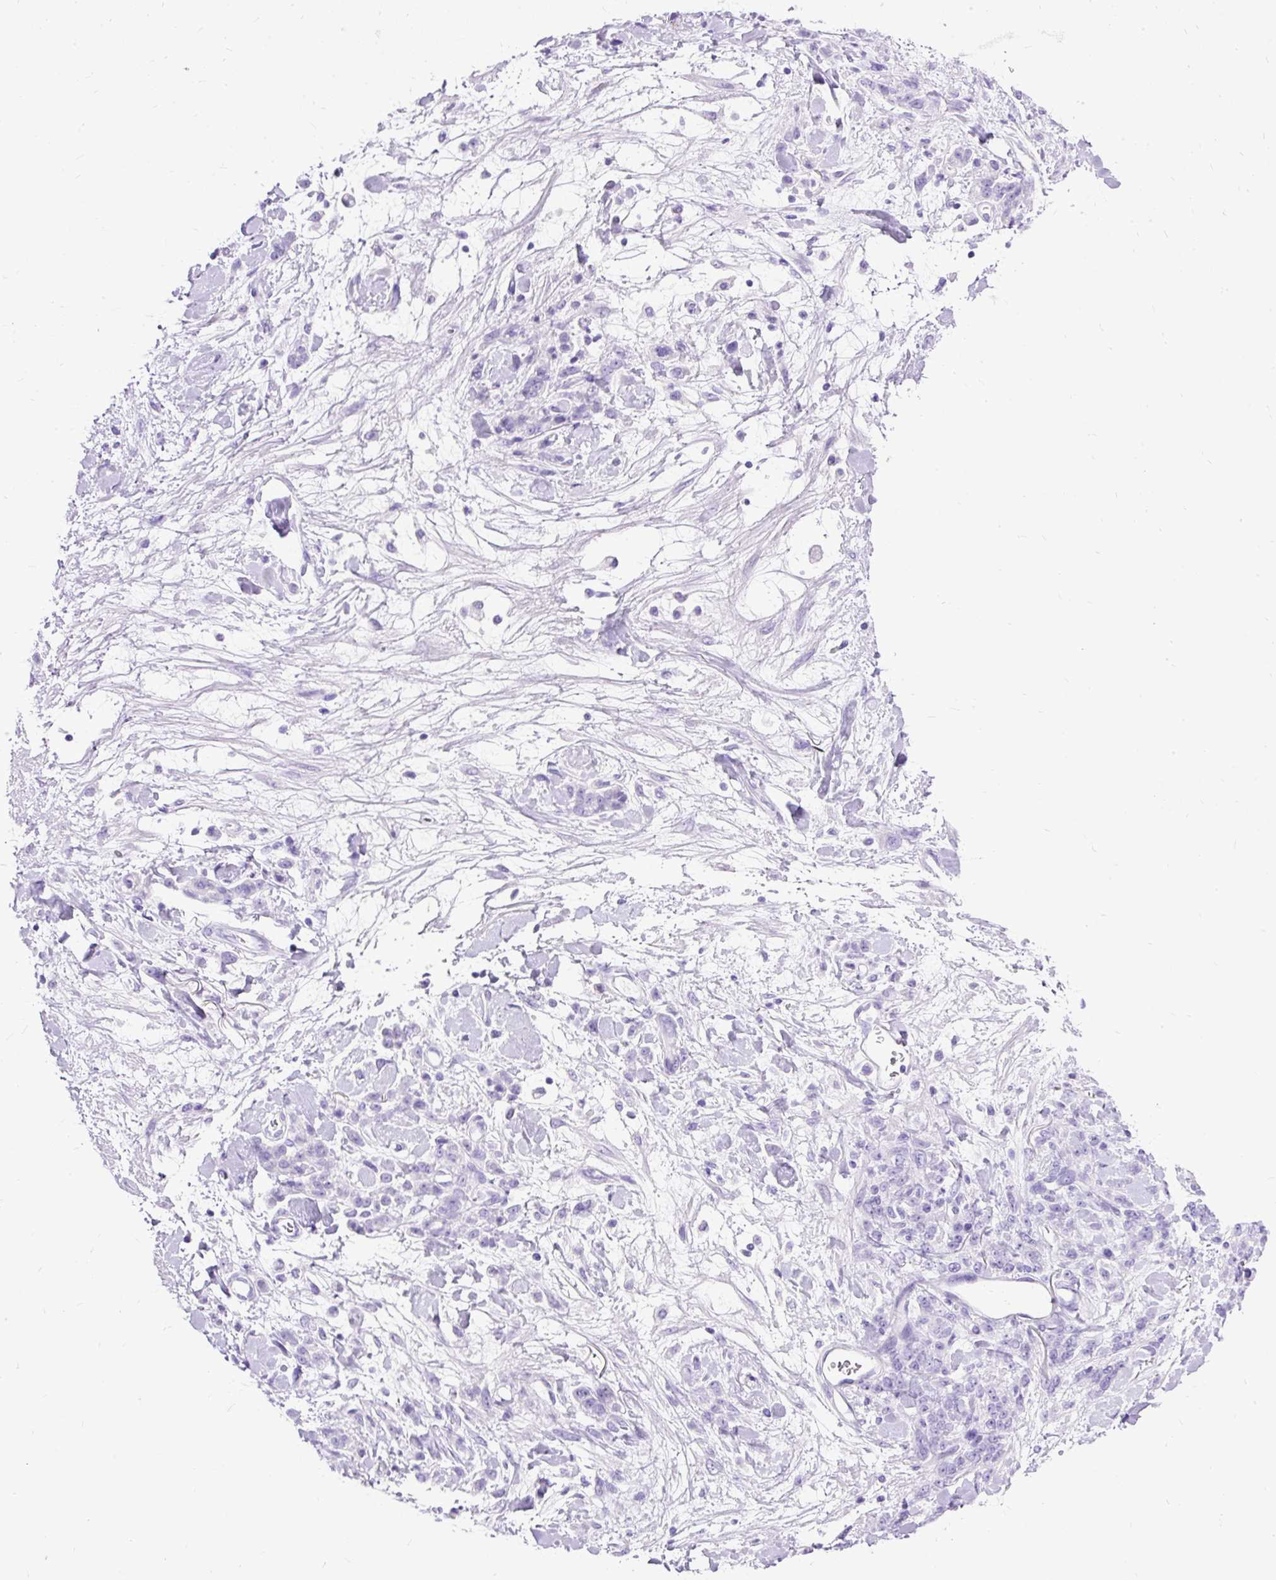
{"staining": {"intensity": "negative", "quantity": "none", "location": "none"}, "tissue": "stomach cancer", "cell_type": "Tumor cells", "image_type": "cancer", "snomed": [{"axis": "morphology", "description": "Normal tissue, NOS"}, {"axis": "morphology", "description": "Adenocarcinoma, NOS"}, {"axis": "topography", "description": "Stomach"}], "caption": "Immunohistochemical staining of stomach cancer (adenocarcinoma) reveals no significant staining in tumor cells. Nuclei are stained in blue.", "gene": "HEY1", "patient": {"sex": "male", "age": 82}}